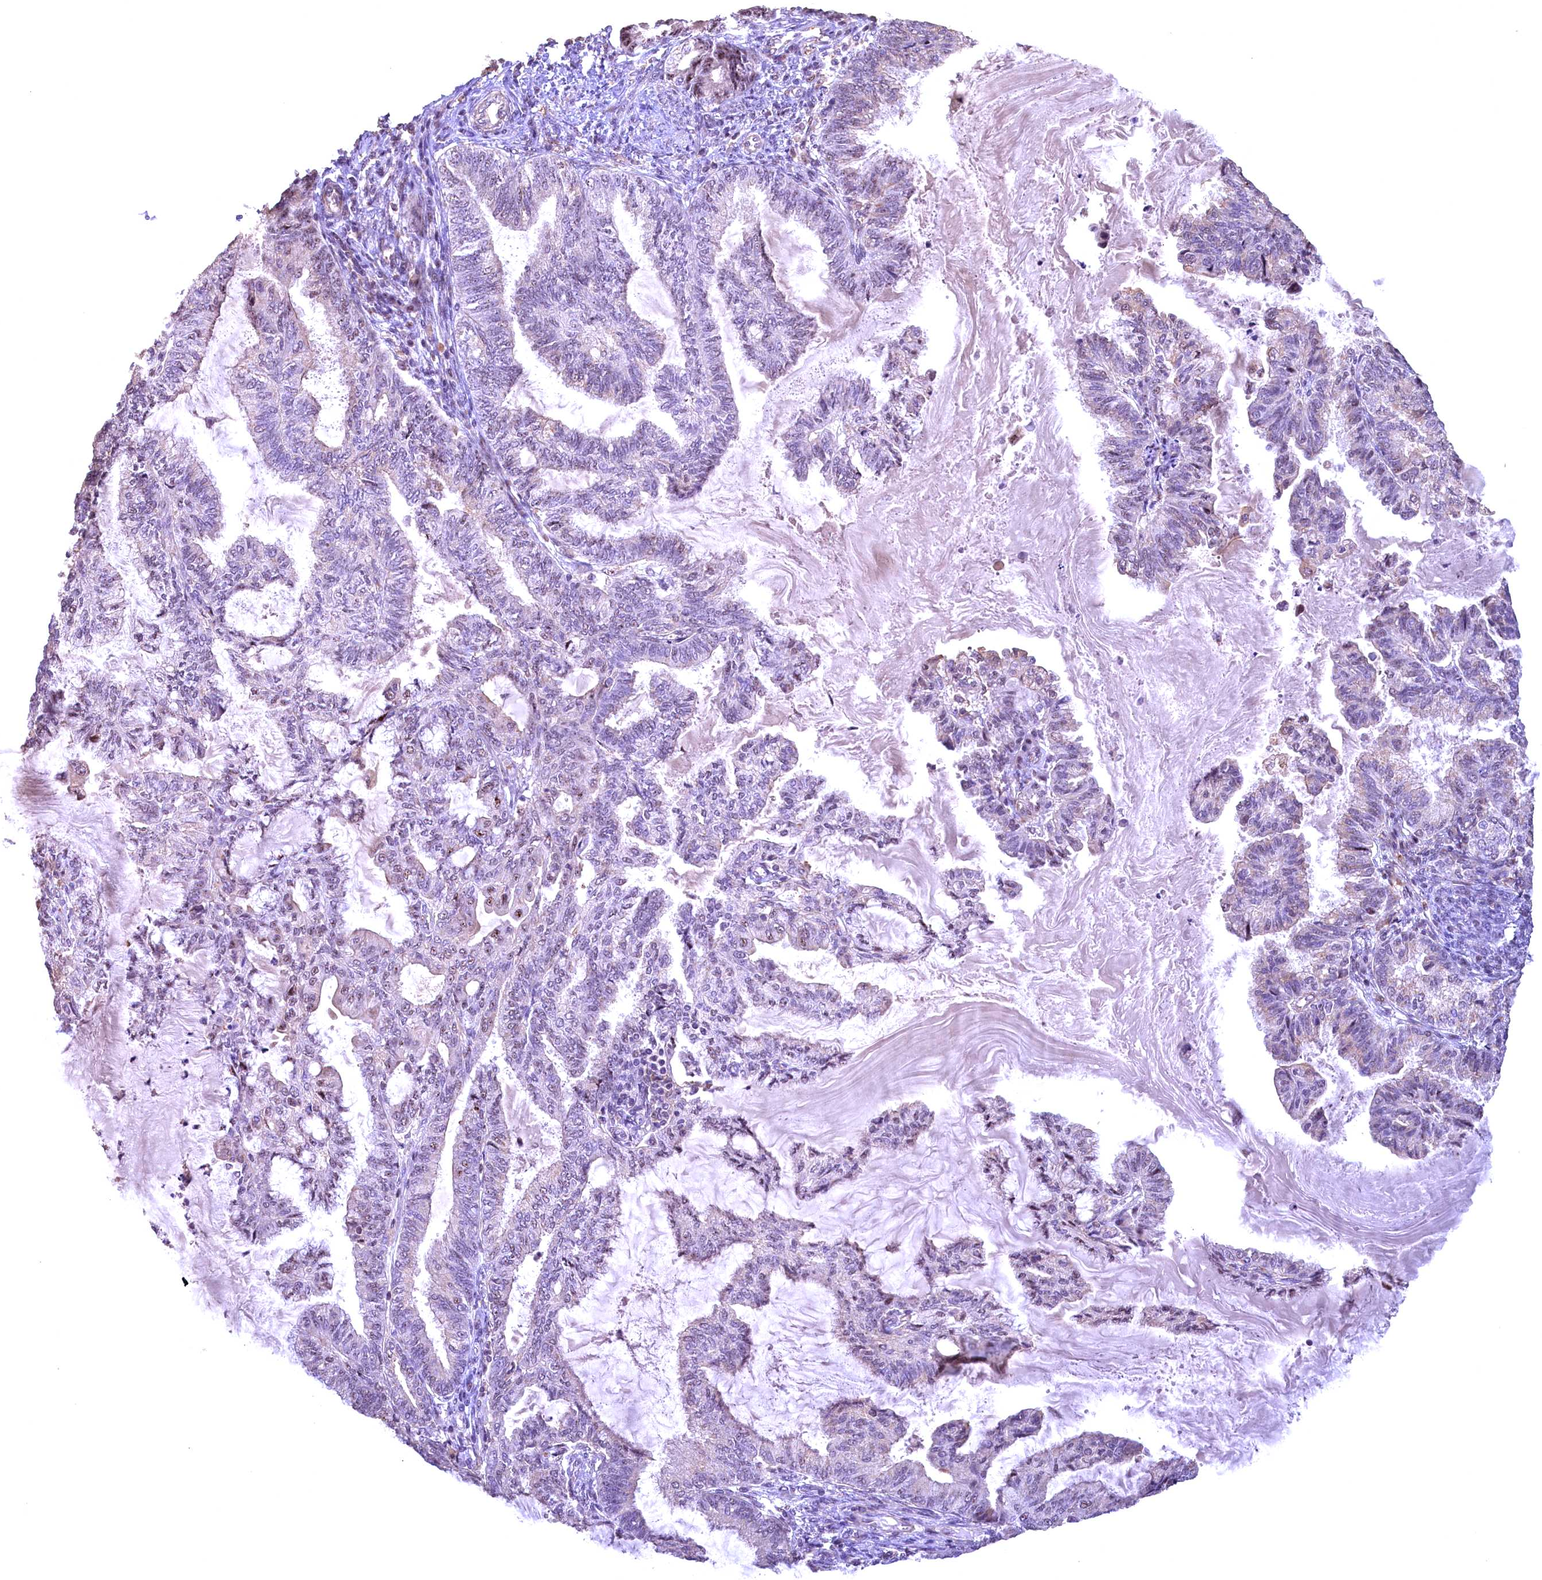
{"staining": {"intensity": "moderate", "quantity": "<25%", "location": "nuclear"}, "tissue": "endometrial cancer", "cell_type": "Tumor cells", "image_type": "cancer", "snomed": [{"axis": "morphology", "description": "Adenocarcinoma, NOS"}, {"axis": "topography", "description": "Endometrium"}], "caption": "IHC photomicrograph of neoplastic tissue: adenocarcinoma (endometrial) stained using IHC shows low levels of moderate protein expression localized specifically in the nuclear of tumor cells, appearing as a nuclear brown color.", "gene": "FUZ", "patient": {"sex": "female", "age": 86}}